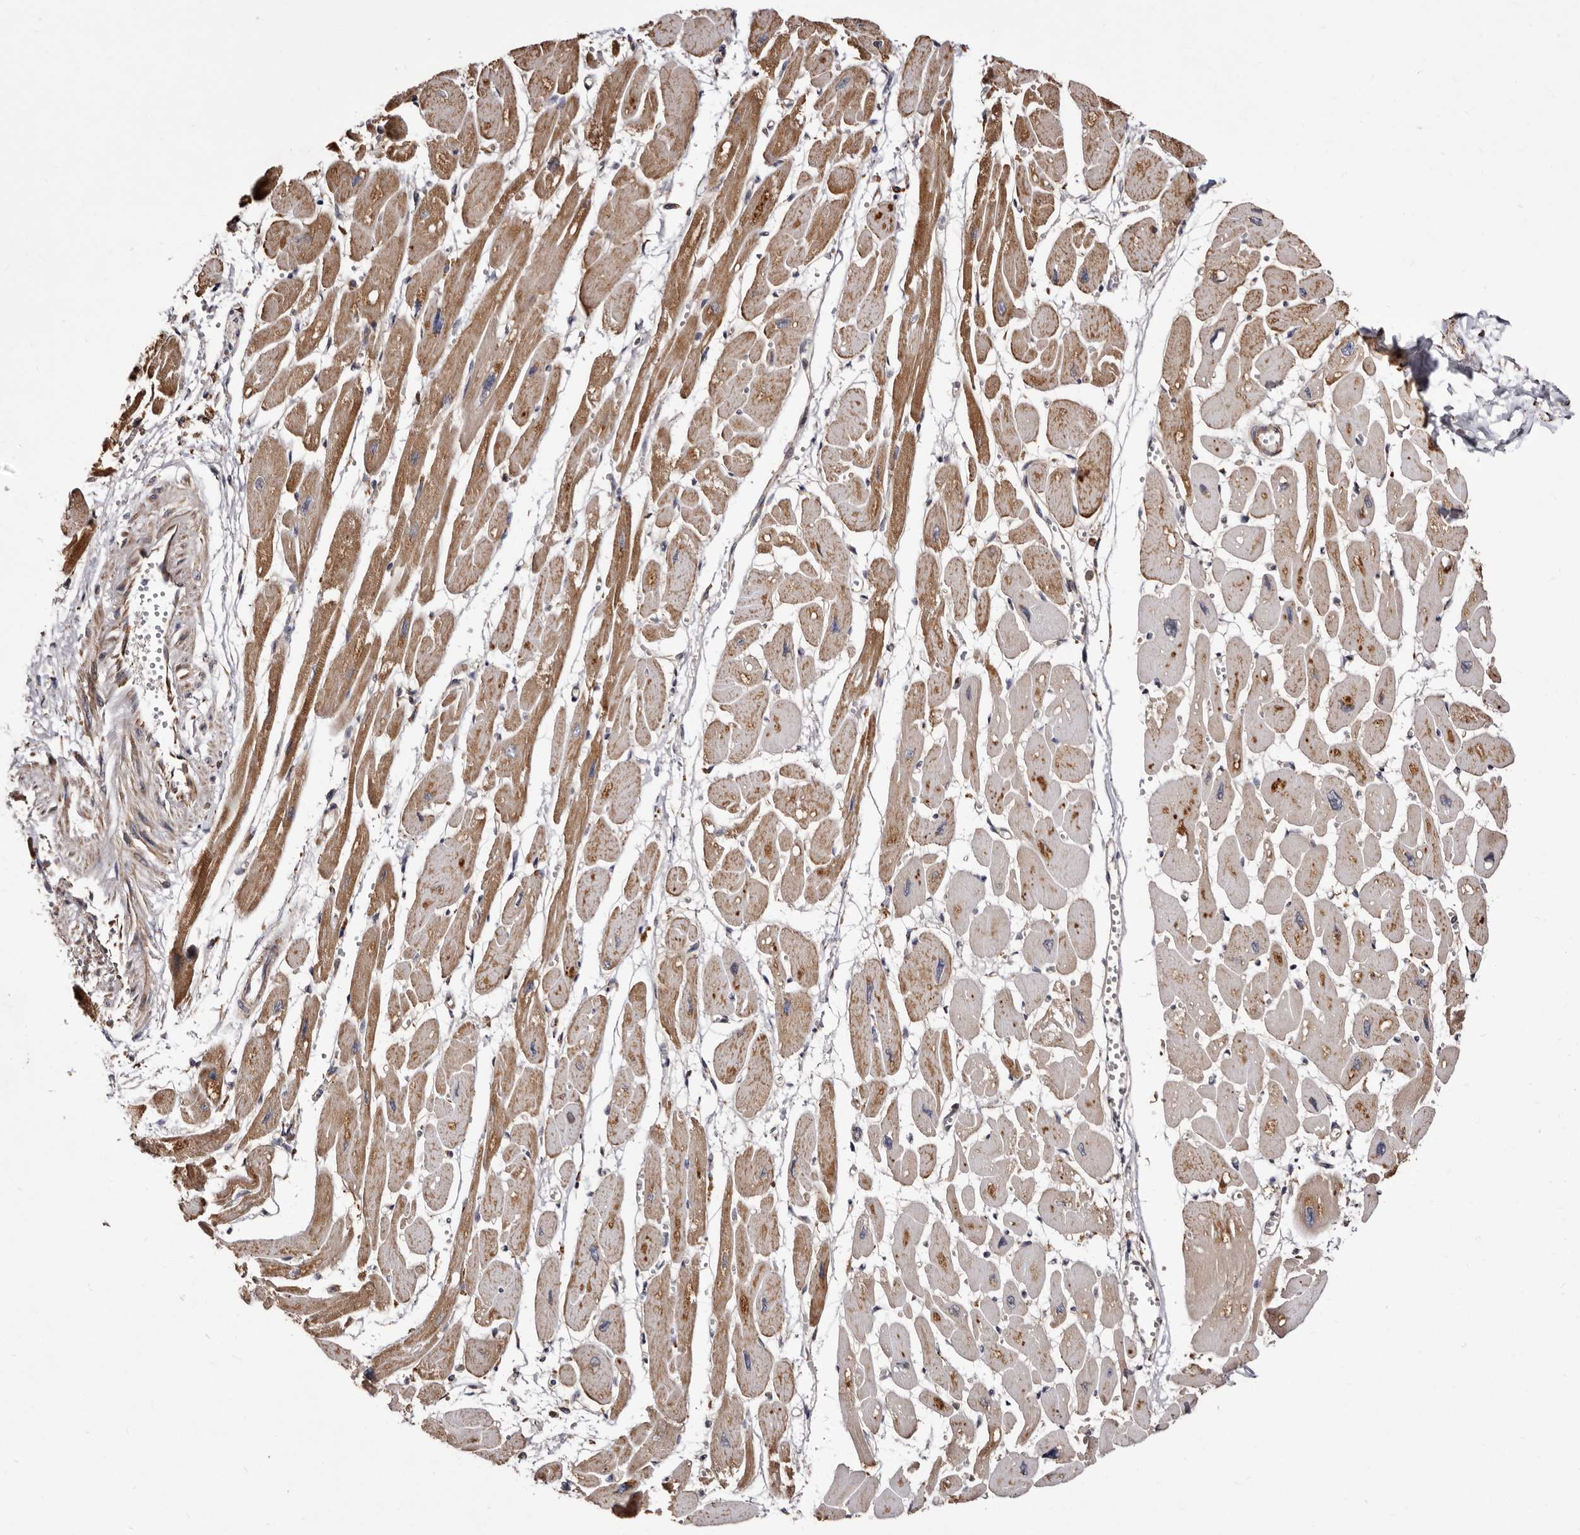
{"staining": {"intensity": "moderate", "quantity": ">75%", "location": "cytoplasmic/membranous"}, "tissue": "heart muscle", "cell_type": "Cardiomyocytes", "image_type": "normal", "snomed": [{"axis": "morphology", "description": "Normal tissue, NOS"}, {"axis": "topography", "description": "Heart"}], "caption": "Immunohistochemical staining of benign heart muscle displays >75% levels of moderate cytoplasmic/membranous protein staining in about >75% of cardiomyocytes. (brown staining indicates protein expression, while blue staining denotes nuclei).", "gene": "LUZP1", "patient": {"sex": "female", "age": 54}}